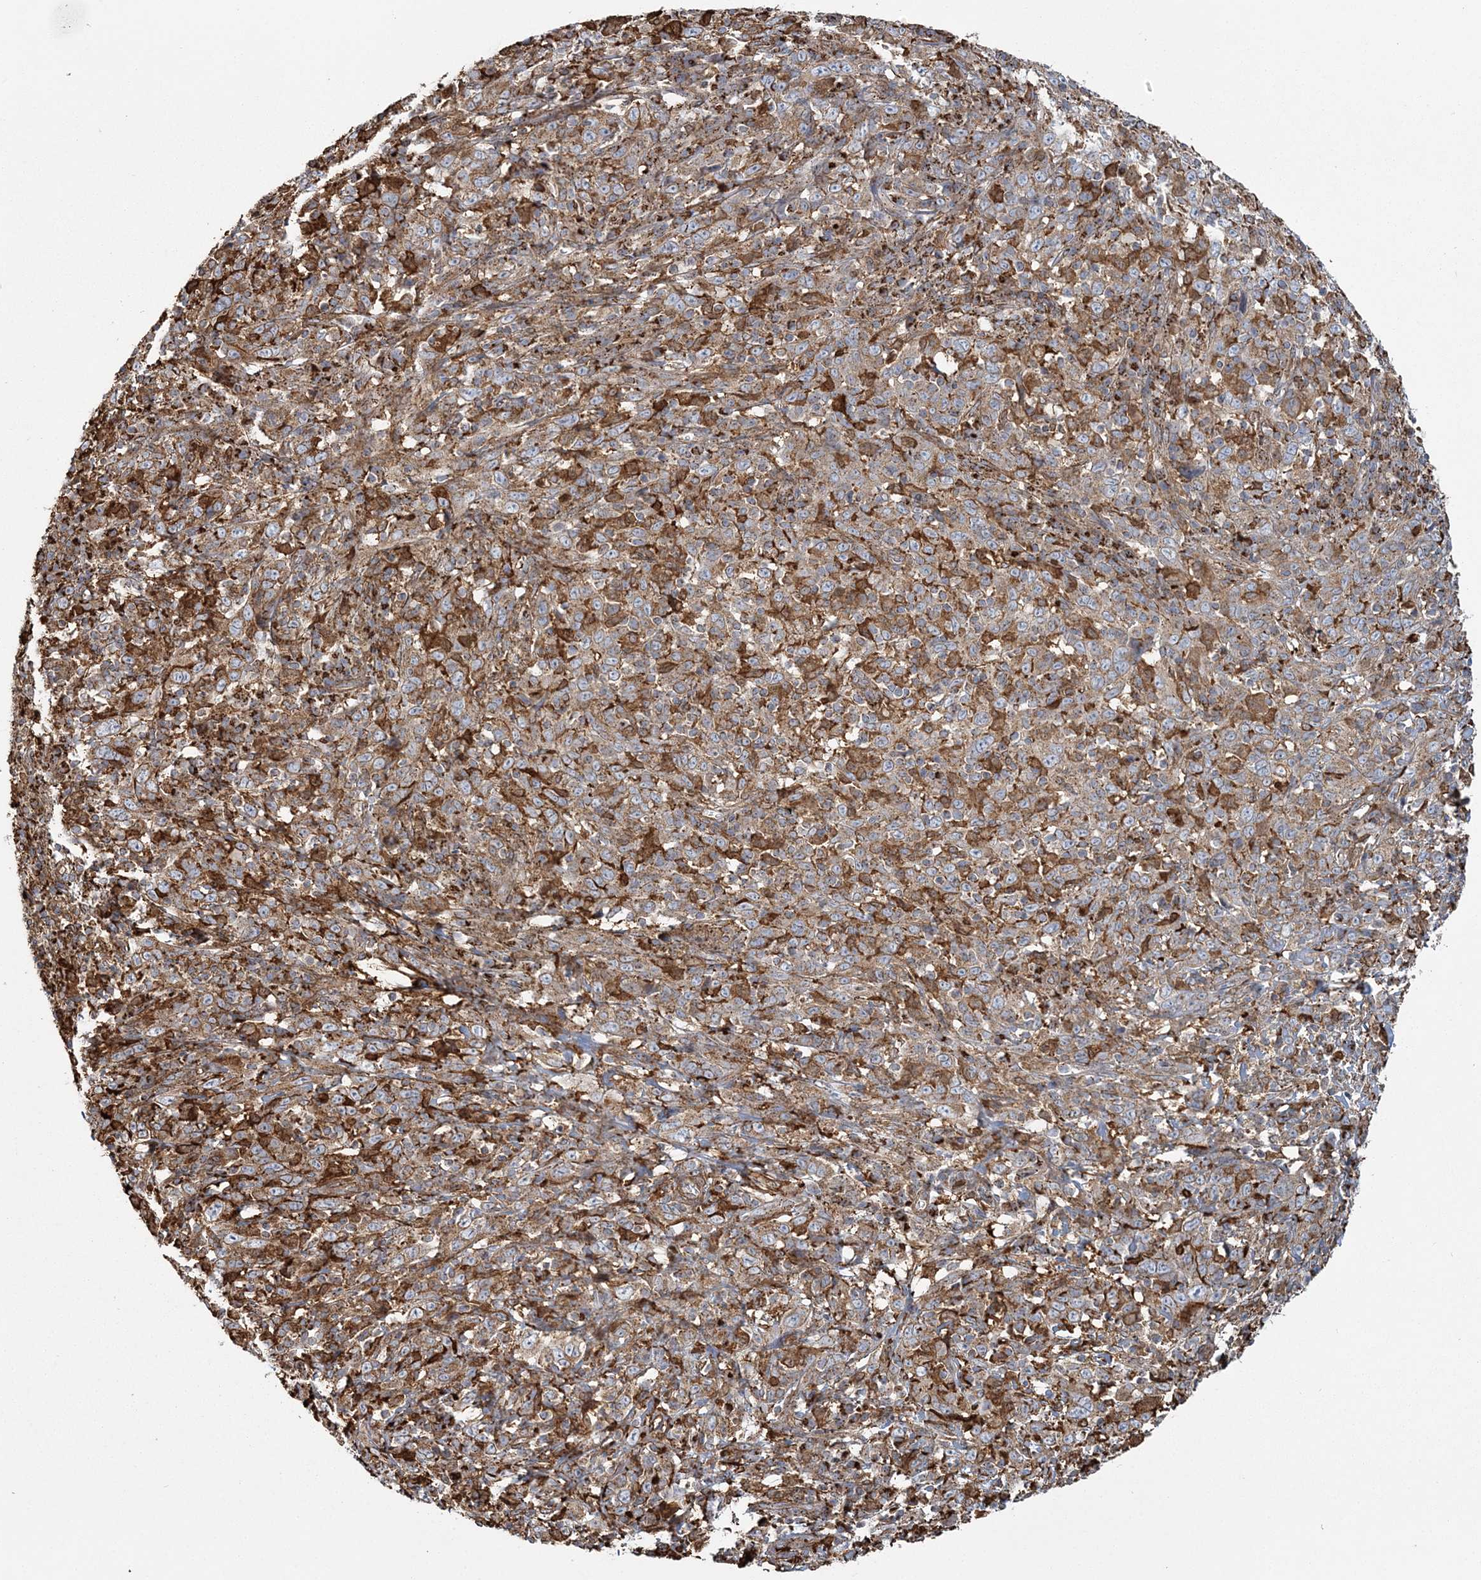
{"staining": {"intensity": "weak", "quantity": ">75%", "location": "cytoplasmic/membranous"}, "tissue": "cervical cancer", "cell_type": "Tumor cells", "image_type": "cancer", "snomed": [{"axis": "morphology", "description": "Squamous cell carcinoma, NOS"}, {"axis": "topography", "description": "Cervix"}], "caption": "Immunohistochemical staining of cervical squamous cell carcinoma exhibits low levels of weak cytoplasmic/membranous positivity in approximately >75% of tumor cells. (brown staining indicates protein expression, while blue staining denotes nuclei).", "gene": "TRAF3IP2", "patient": {"sex": "female", "age": 46}}